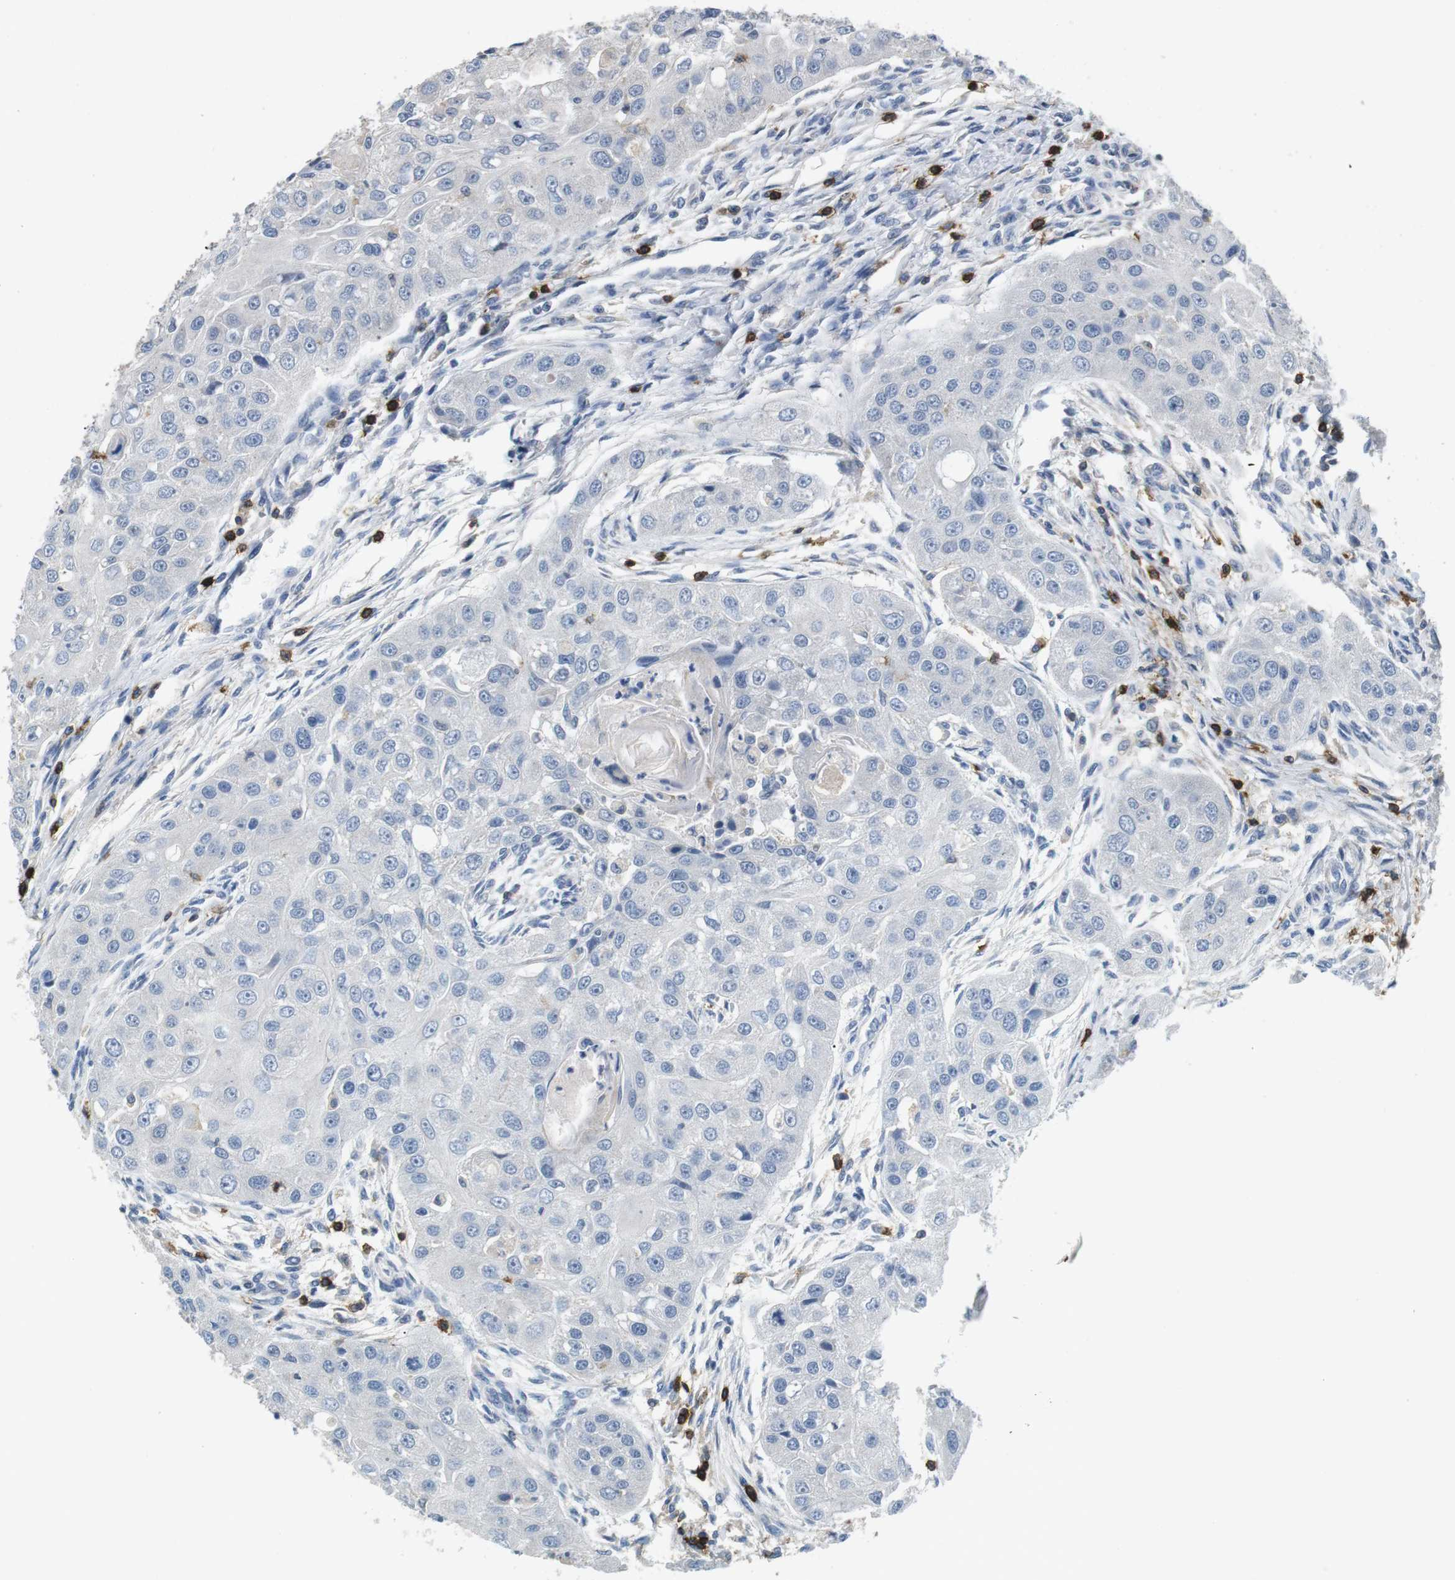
{"staining": {"intensity": "negative", "quantity": "none", "location": "none"}, "tissue": "head and neck cancer", "cell_type": "Tumor cells", "image_type": "cancer", "snomed": [{"axis": "morphology", "description": "Normal tissue, NOS"}, {"axis": "morphology", "description": "Squamous cell carcinoma, NOS"}, {"axis": "topography", "description": "Skeletal muscle"}, {"axis": "topography", "description": "Head-Neck"}], "caption": "Protein analysis of head and neck squamous cell carcinoma demonstrates no significant staining in tumor cells. (Immunohistochemistry, brightfield microscopy, high magnification).", "gene": "CD6", "patient": {"sex": "male", "age": 51}}